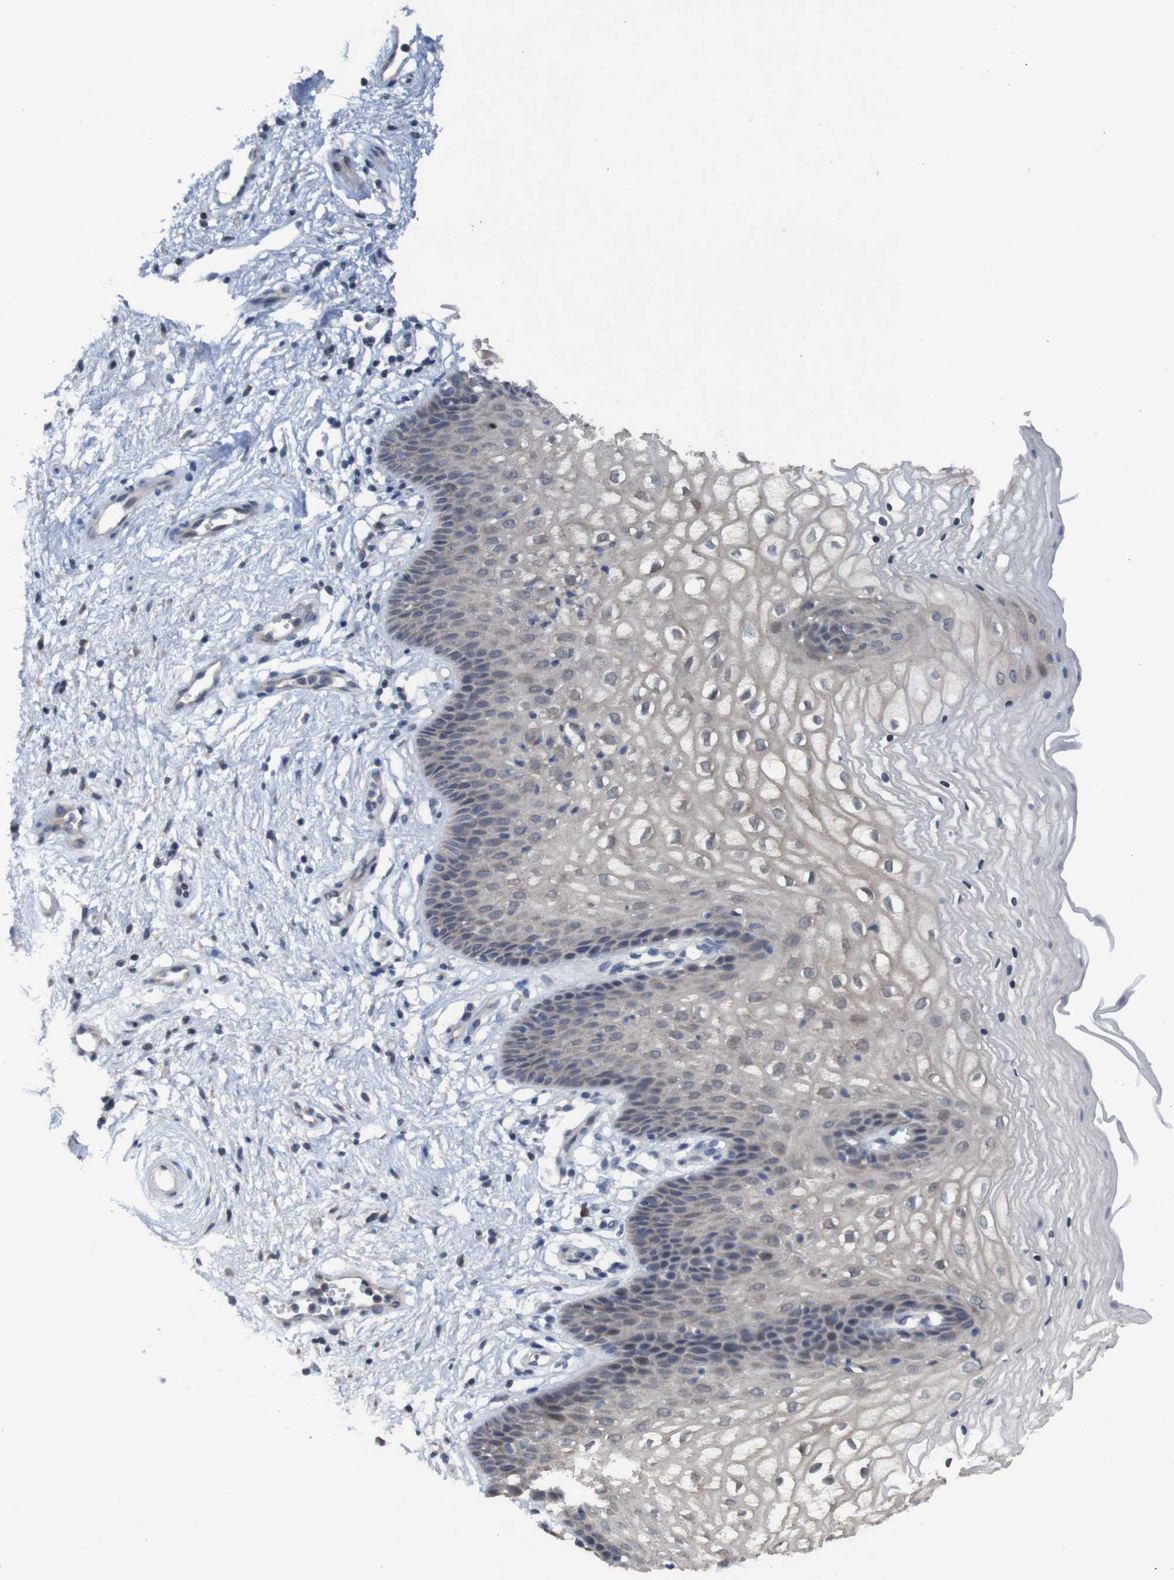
{"staining": {"intensity": "weak", "quantity": "<25%", "location": "cytoplasmic/membranous"}, "tissue": "vagina", "cell_type": "Squamous epithelial cells", "image_type": "normal", "snomed": [{"axis": "morphology", "description": "Normal tissue, NOS"}, {"axis": "topography", "description": "Vagina"}], "caption": "DAB (3,3'-diaminobenzidine) immunohistochemical staining of unremarkable human vagina reveals no significant expression in squamous epithelial cells.", "gene": "CLDN18", "patient": {"sex": "female", "age": 34}}